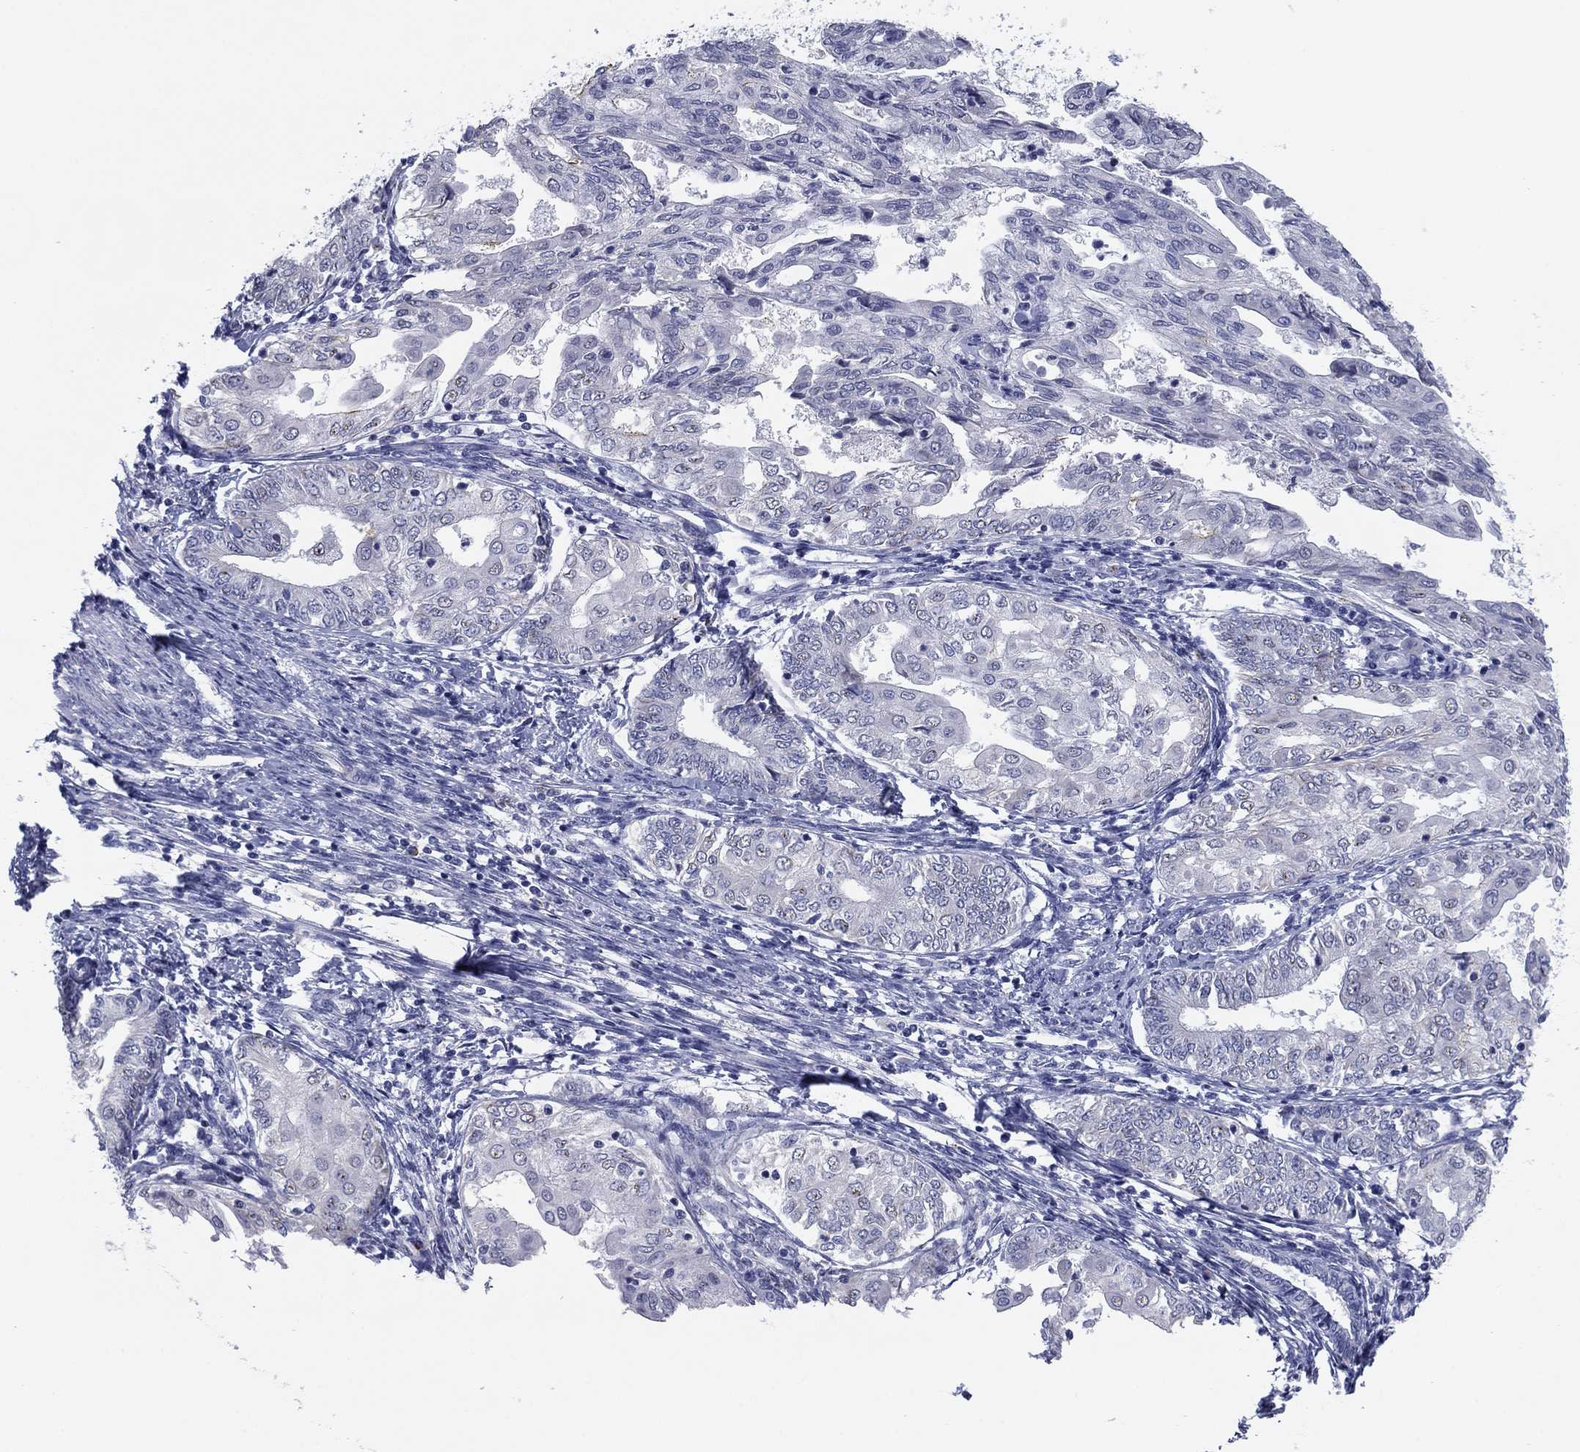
{"staining": {"intensity": "weak", "quantity": "<25%", "location": "nuclear"}, "tissue": "endometrial cancer", "cell_type": "Tumor cells", "image_type": "cancer", "snomed": [{"axis": "morphology", "description": "Adenocarcinoma, NOS"}, {"axis": "topography", "description": "Endometrium"}], "caption": "Endometrial cancer (adenocarcinoma) was stained to show a protein in brown. There is no significant positivity in tumor cells.", "gene": "SEPTIN3", "patient": {"sex": "female", "age": 68}}